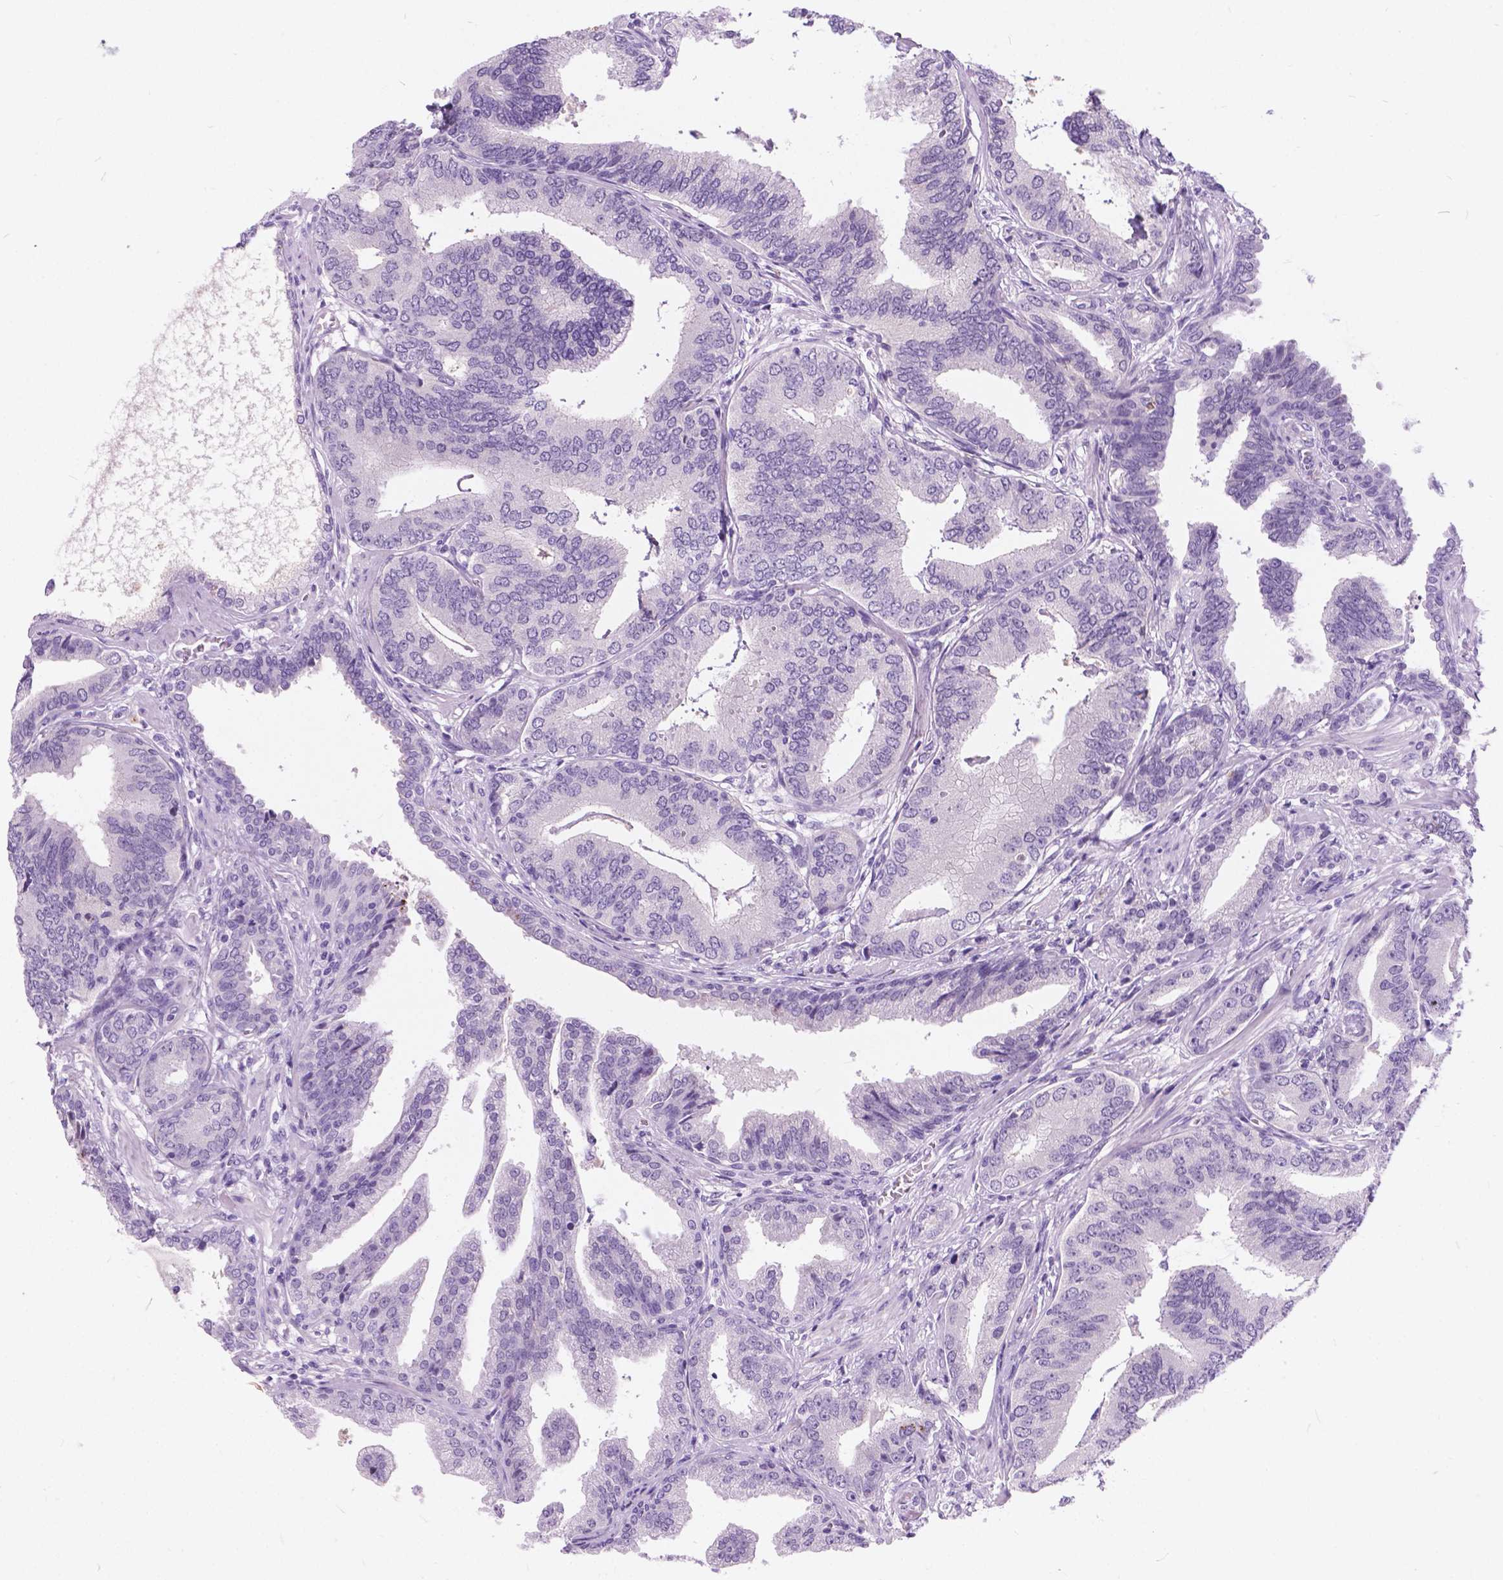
{"staining": {"intensity": "negative", "quantity": "none", "location": "none"}, "tissue": "prostate cancer", "cell_type": "Tumor cells", "image_type": "cancer", "snomed": [{"axis": "morphology", "description": "Adenocarcinoma, NOS"}, {"axis": "topography", "description": "Prostate"}], "caption": "A histopathology image of human prostate cancer is negative for staining in tumor cells. (Stains: DAB immunohistochemistry with hematoxylin counter stain, Microscopy: brightfield microscopy at high magnification).", "gene": "ARMS2", "patient": {"sex": "male", "age": 64}}